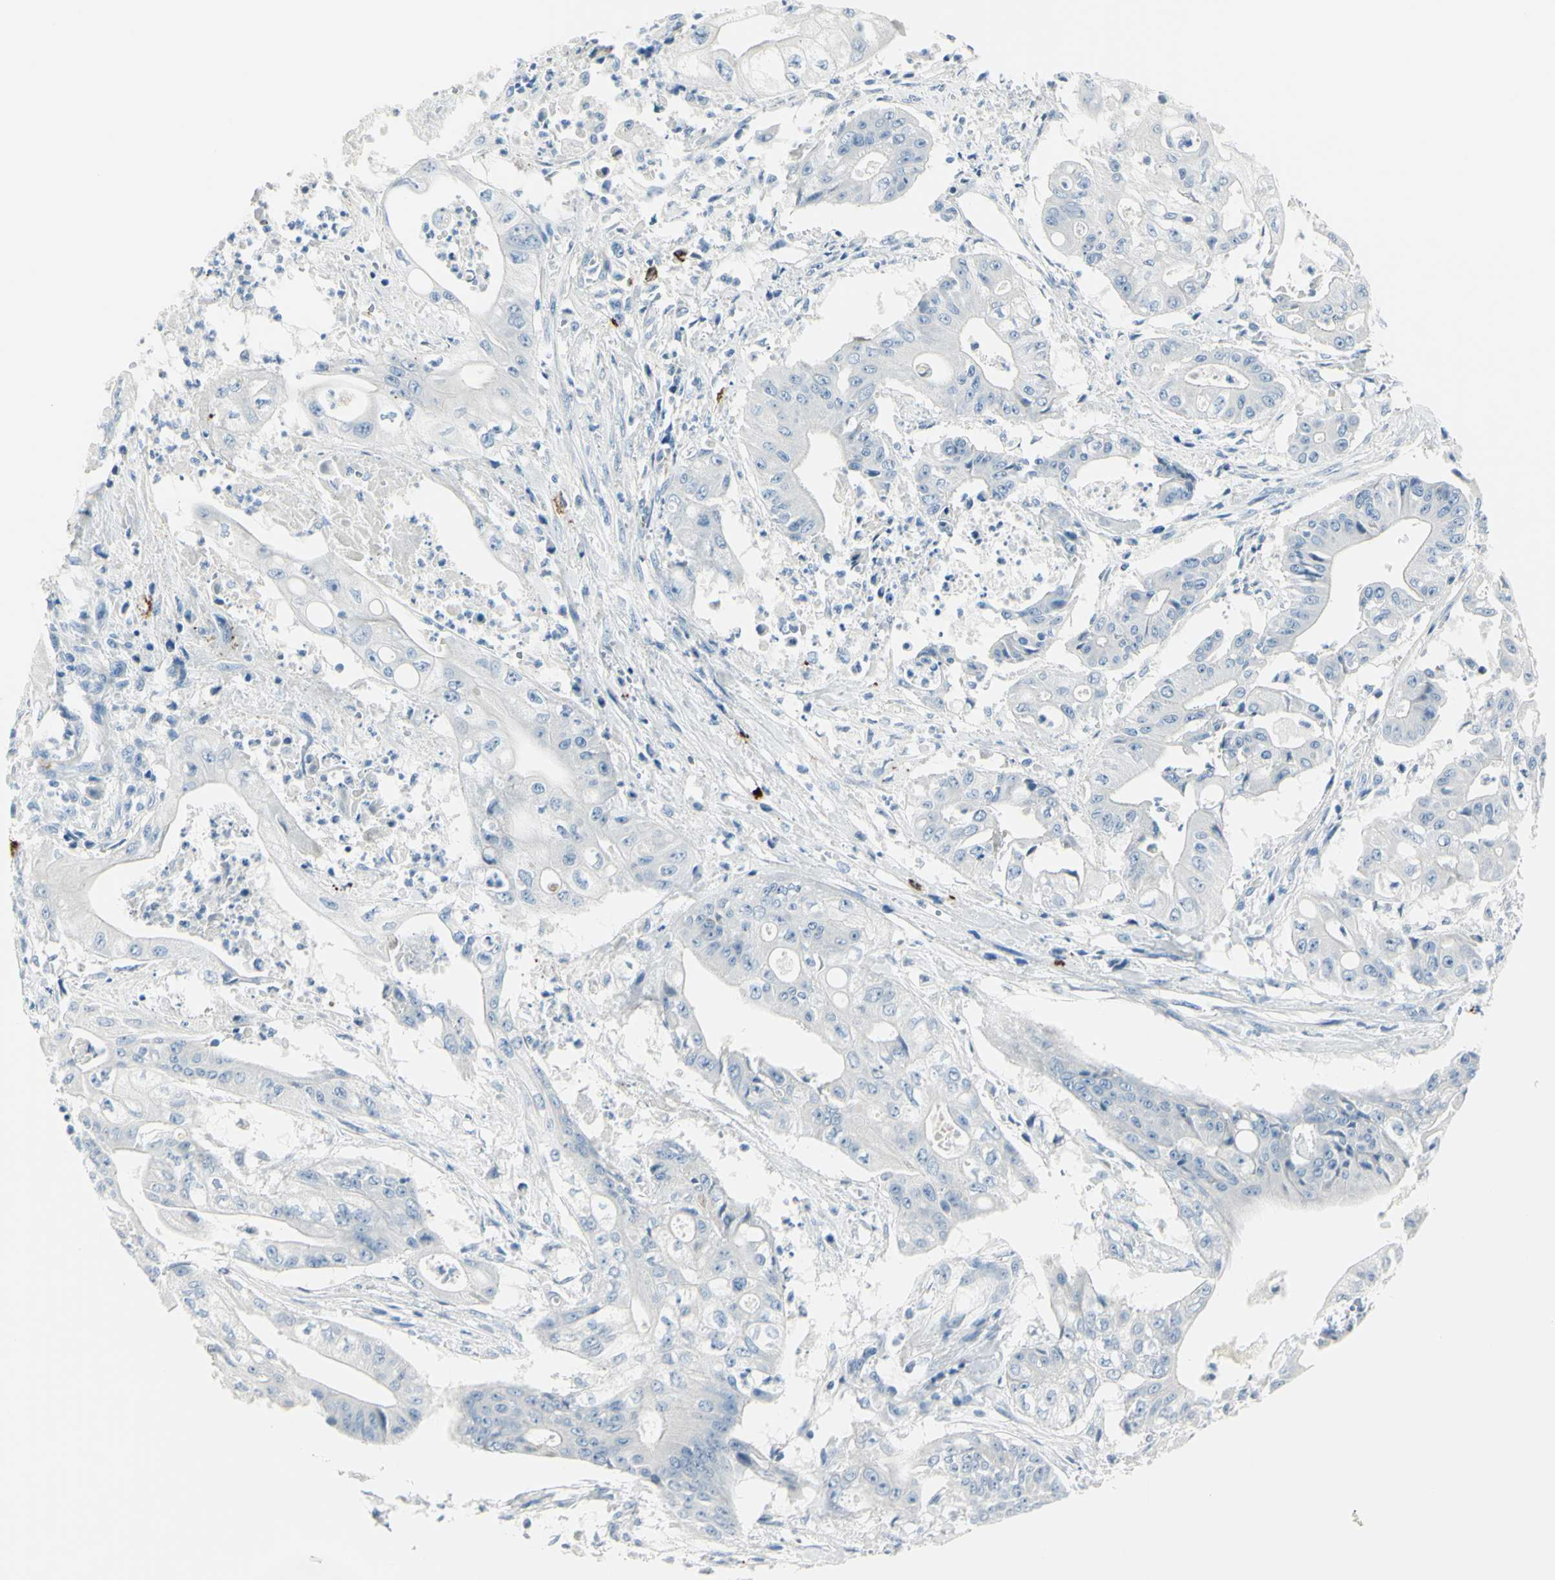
{"staining": {"intensity": "negative", "quantity": "none", "location": "none"}, "tissue": "pancreatic cancer", "cell_type": "Tumor cells", "image_type": "cancer", "snomed": [{"axis": "morphology", "description": "Normal tissue, NOS"}, {"axis": "topography", "description": "Lymph node"}], "caption": "This micrograph is of pancreatic cancer stained with IHC to label a protein in brown with the nuclei are counter-stained blue. There is no staining in tumor cells.", "gene": "DLG4", "patient": {"sex": "male", "age": 62}}